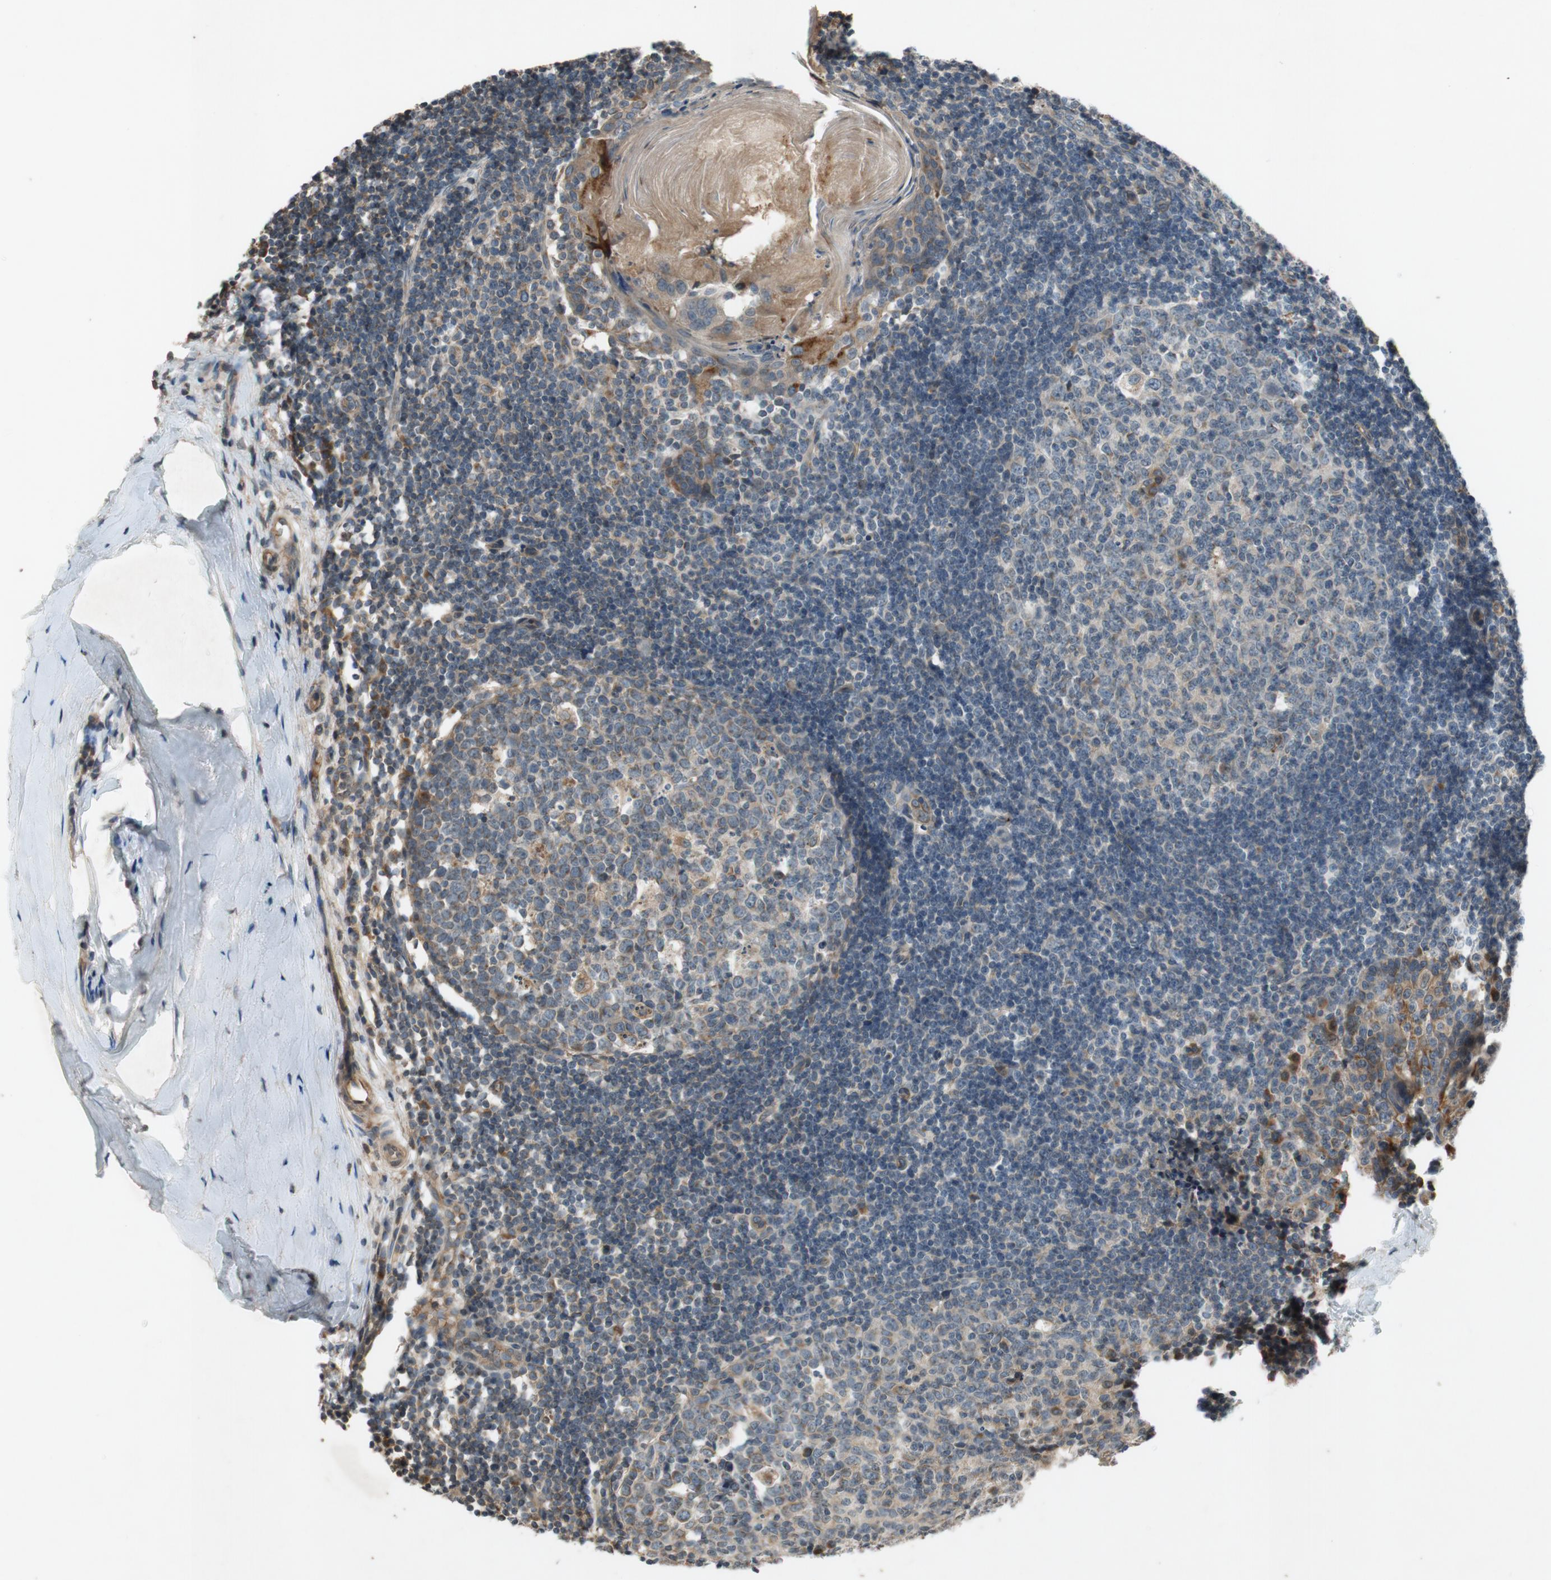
{"staining": {"intensity": "weak", "quantity": ">75%", "location": "cytoplasmic/membranous"}, "tissue": "tonsil", "cell_type": "Germinal center cells", "image_type": "normal", "snomed": [{"axis": "morphology", "description": "Normal tissue, NOS"}, {"axis": "topography", "description": "Tonsil"}], "caption": "Unremarkable tonsil was stained to show a protein in brown. There is low levels of weak cytoplasmic/membranous staining in approximately >75% of germinal center cells. The staining is performed using DAB (3,3'-diaminobenzidine) brown chromogen to label protein expression. The nuclei are counter-stained blue using hematoxylin.", "gene": "ATP2C1", "patient": {"sex": "female", "age": 19}}